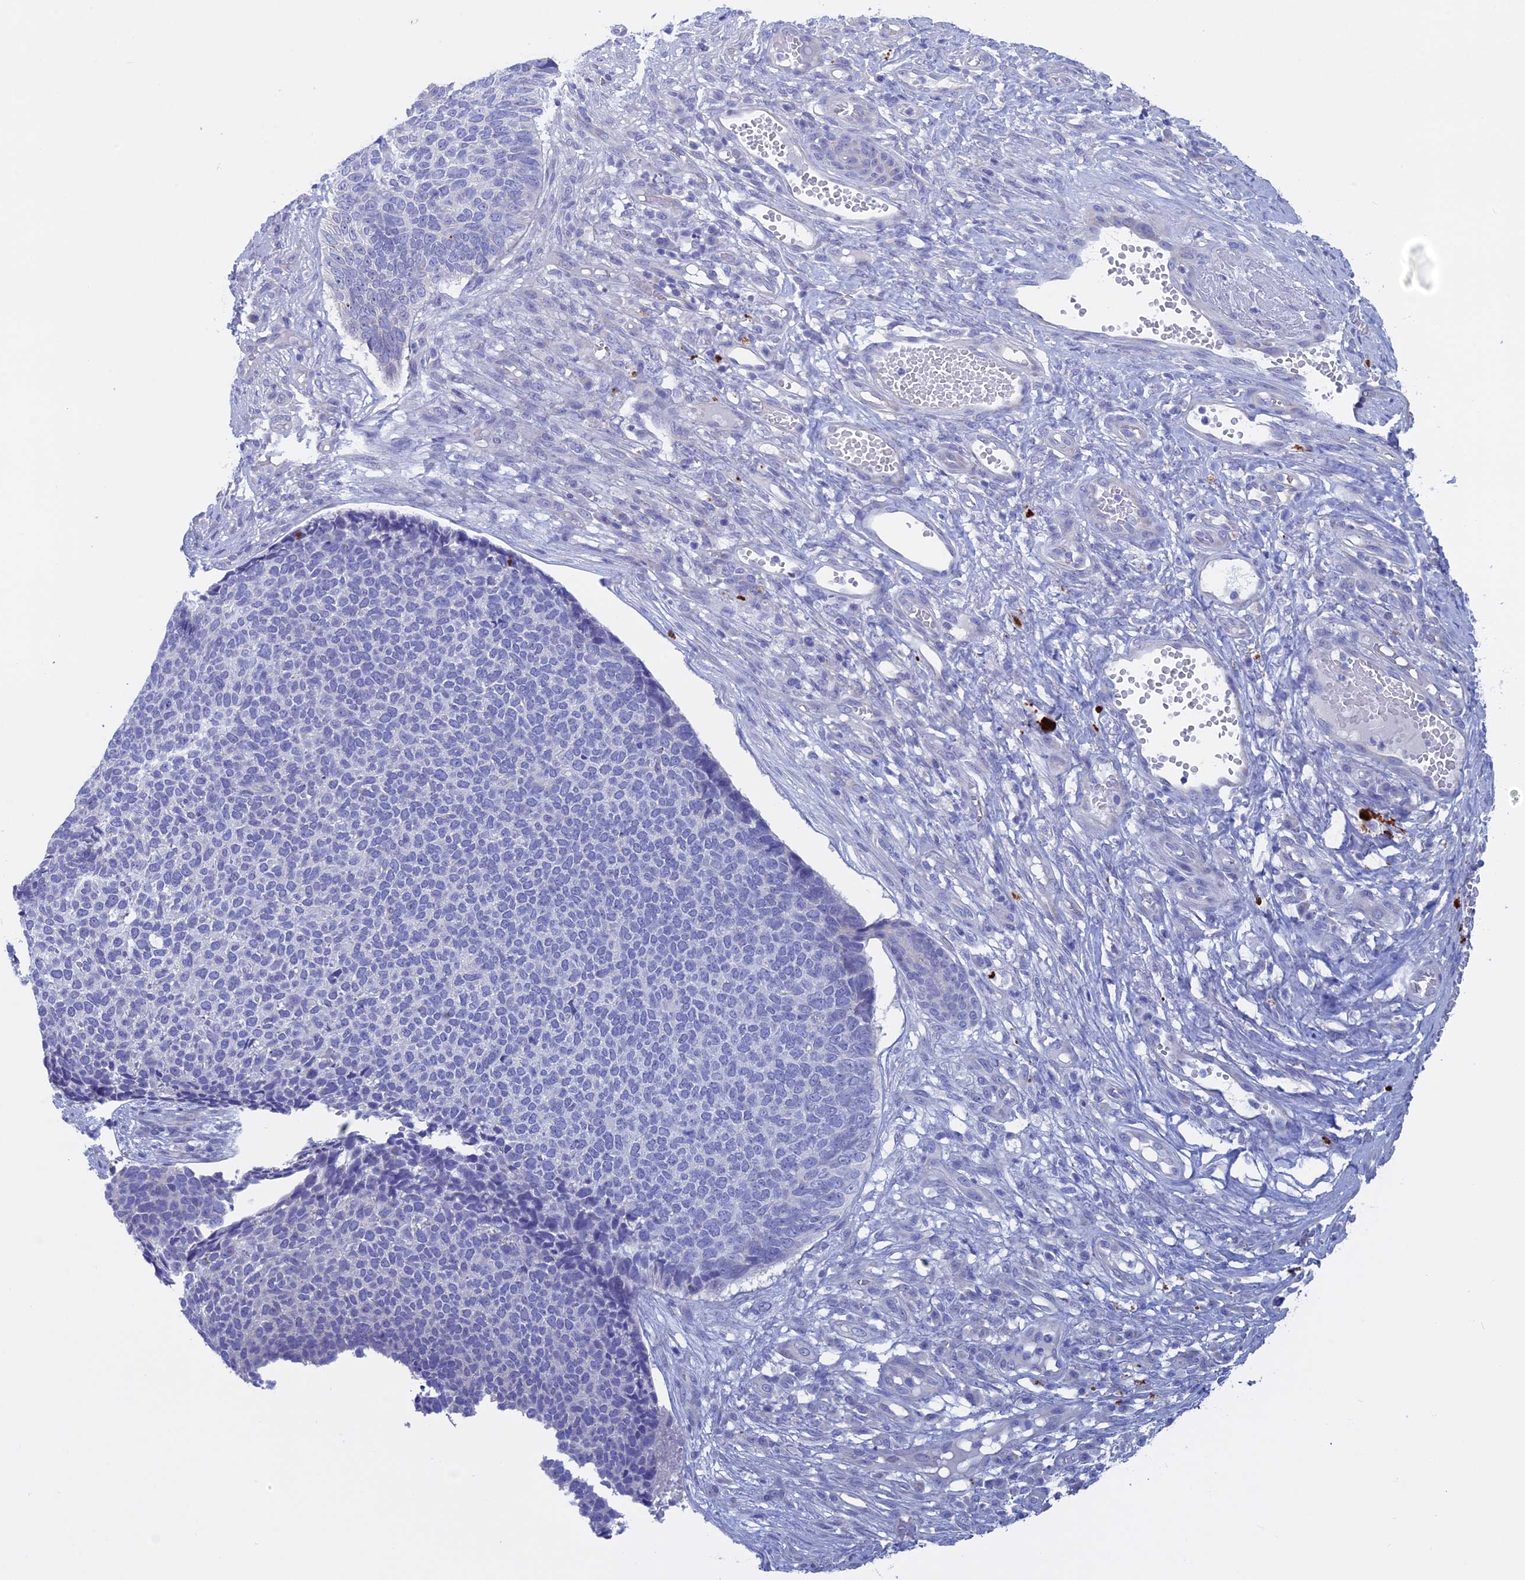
{"staining": {"intensity": "negative", "quantity": "none", "location": "none"}, "tissue": "skin cancer", "cell_type": "Tumor cells", "image_type": "cancer", "snomed": [{"axis": "morphology", "description": "Basal cell carcinoma"}, {"axis": "topography", "description": "Skin"}], "caption": "Immunohistochemistry (IHC) of skin cancer (basal cell carcinoma) demonstrates no expression in tumor cells.", "gene": "BTBD19", "patient": {"sex": "female", "age": 84}}